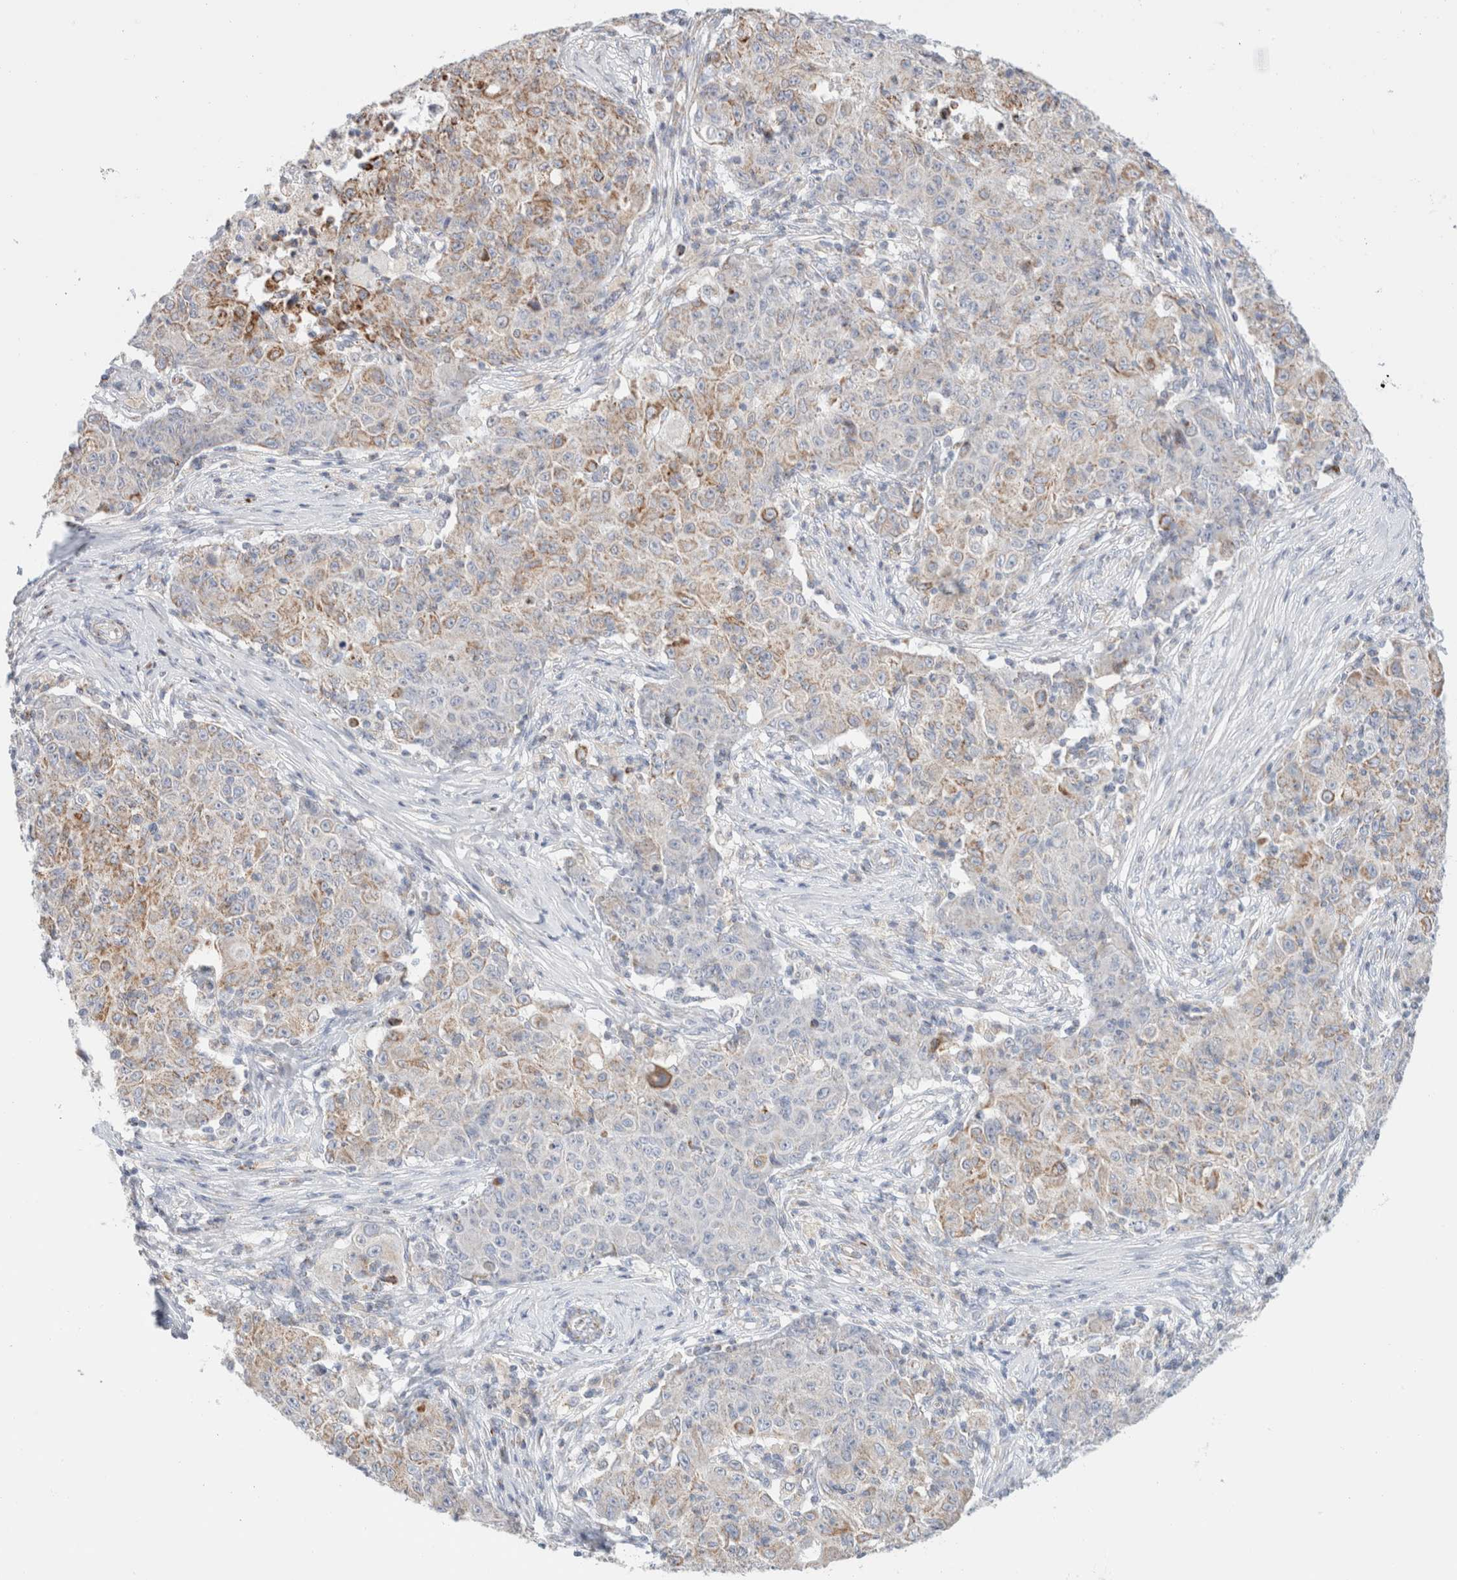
{"staining": {"intensity": "weak", "quantity": "25%-75%", "location": "cytoplasmic/membranous"}, "tissue": "ovarian cancer", "cell_type": "Tumor cells", "image_type": "cancer", "snomed": [{"axis": "morphology", "description": "Carcinoma, endometroid"}, {"axis": "topography", "description": "Ovary"}], "caption": "The image exhibits staining of ovarian endometroid carcinoma, revealing weak cytoplasmic/membranous protein positivity (brown color) within tumor cells. Nuclei are stained in blue.", "gene": "ATP6V1C1", "patient": {"sex": "female", "age": 42}}